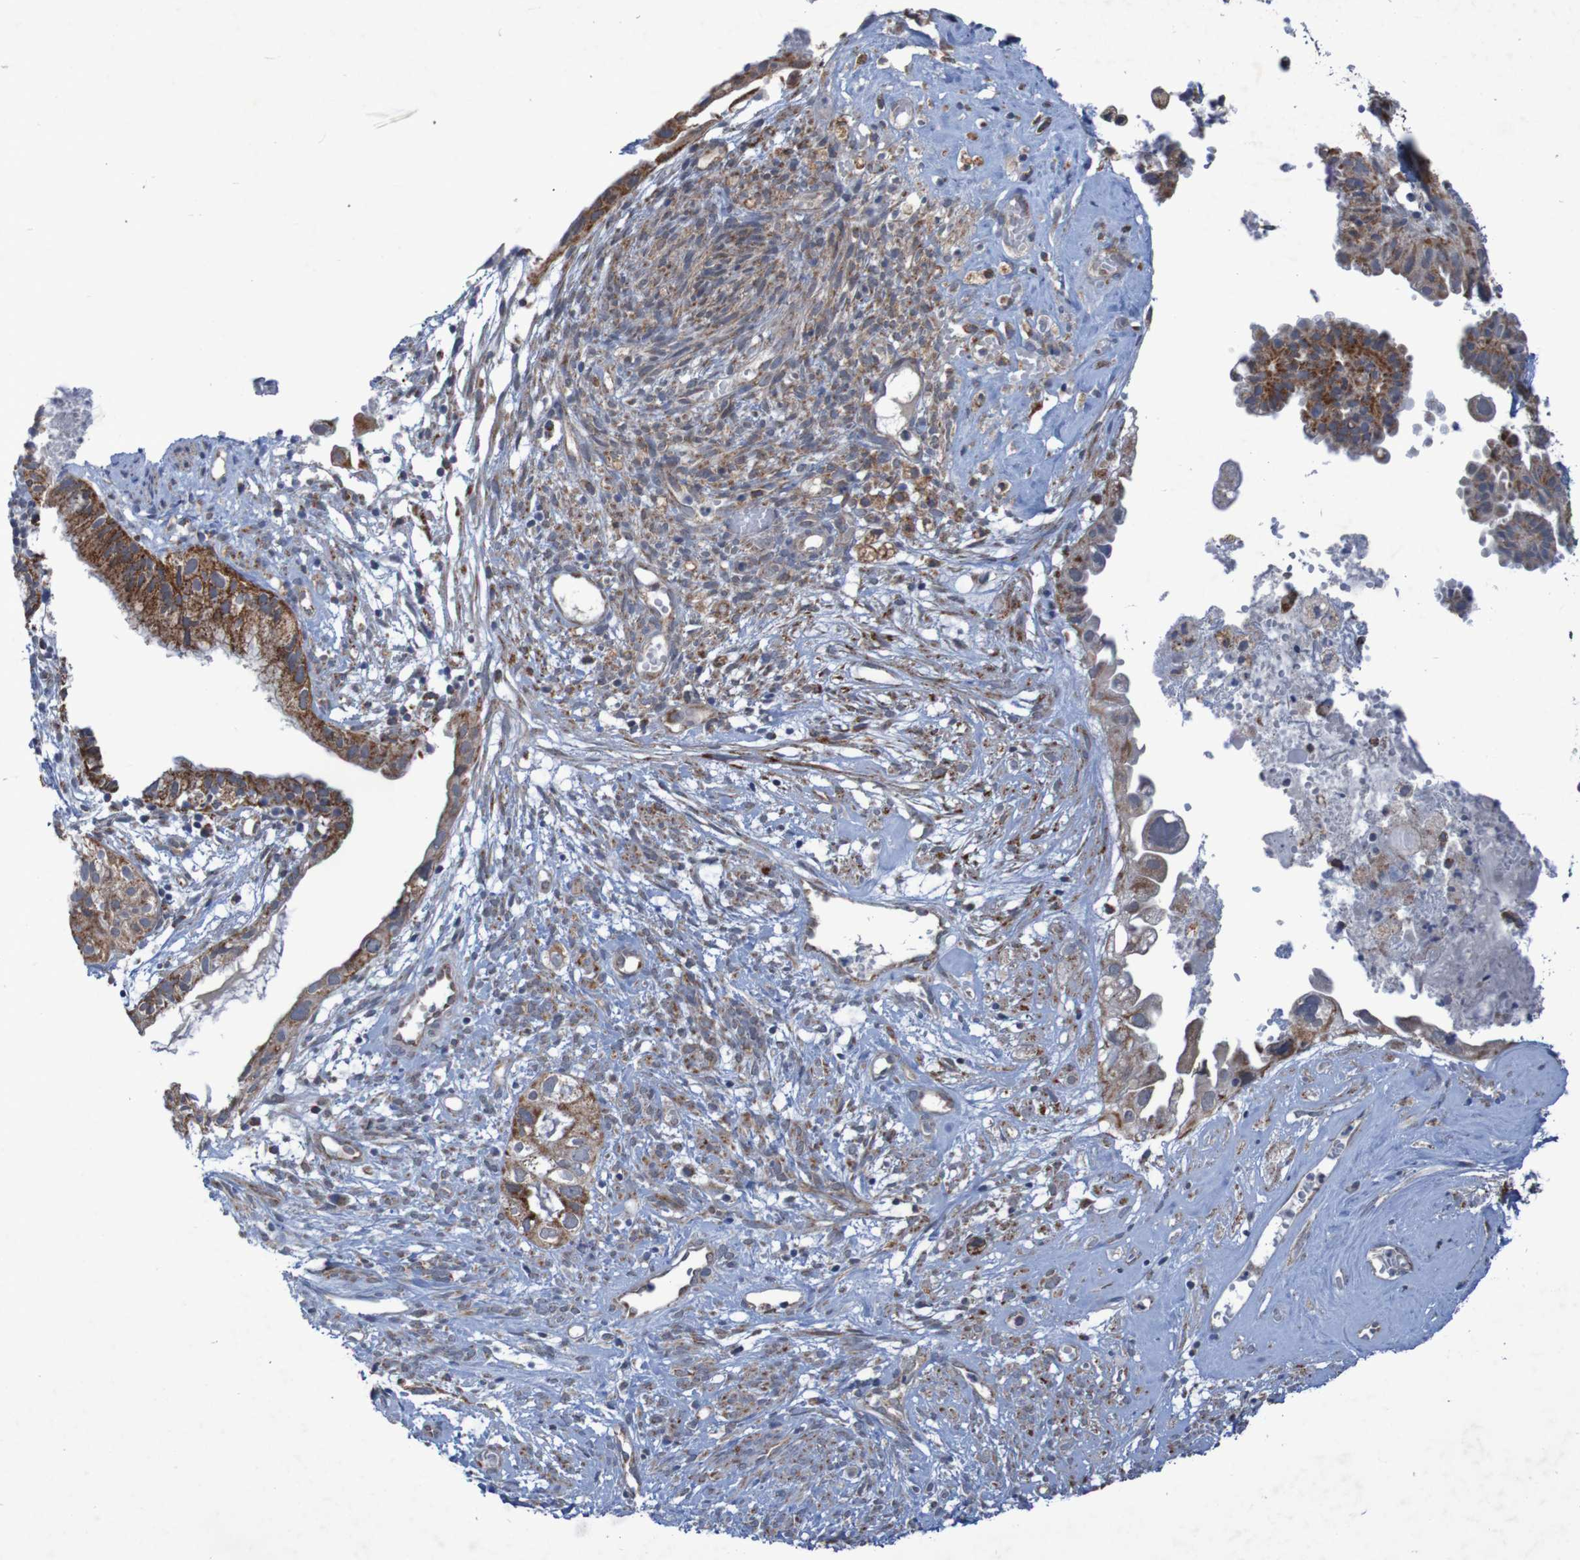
{"staining": {"intensity": "moderate", "quantity": ">75%", "location": "cytoplasmic/membranous"}, "tissue": "cervical cancer", "cell_type": "Tumor cells", "image_type": "cancer", "snomed": [{"axis": "morphology", "description": "Normal tissue, NOS"}, {"axis": "morphology", "description": "Adenocarcinoma, NOS"}, {"axis": "topography", "description": "Cervix"}, {"axis": "topography", "description": "Endometrium"}], "caption": "High-magnification brightfield microscopy of cervical cancer (adenocarcinoma) stained with DAB (3,3'-diaminobenzidine) (brown) and counterstained with hematoxylin (blue). tumor cells exhibit moderate cytoplasmic/membranous positivity is appreciated in about>75% of cells. Nuclei are stained in blue.", "gene": "CCDC51", "patient": {"sex": "female", "age": 86}}